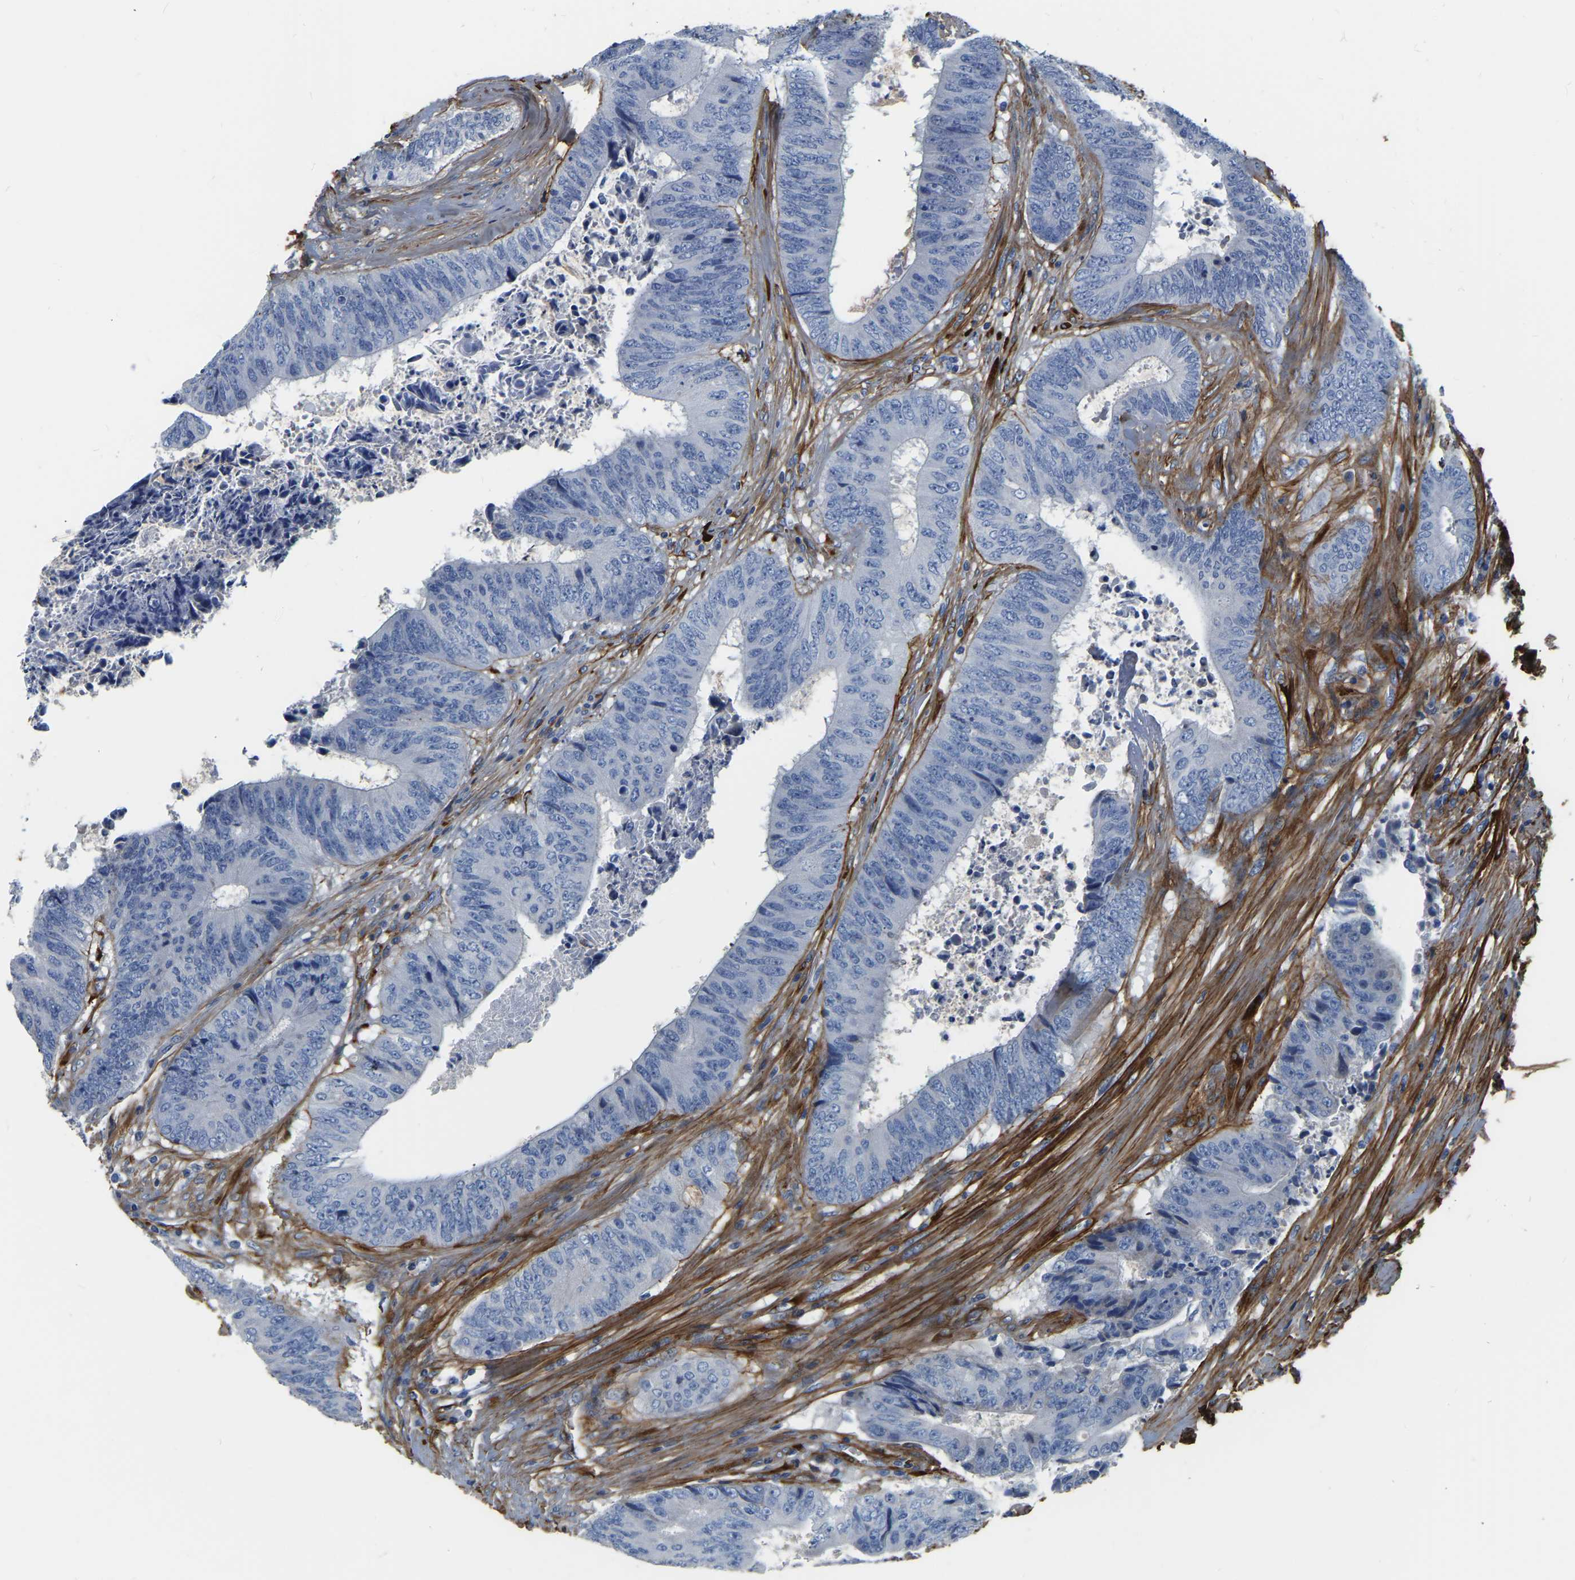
{"staining": {"intensity": "negative", "quantity": "none", "location": "none"}, "tissue": "colorectal cancer", "cell_type": "Tumor cells", "image_type": "cancer", "snomed": [{"axis": "morphology", "description": "Adenocarcinoma, NOS"}, {"axis": "topography", "description": "Rectum"}], "caption": "Adenocarcinoma (colorectal) stained for a protein using IHC displays no expression tumor cells.", "gene": "COL6A1", "patient": {"sex": "male", "age": 72}}